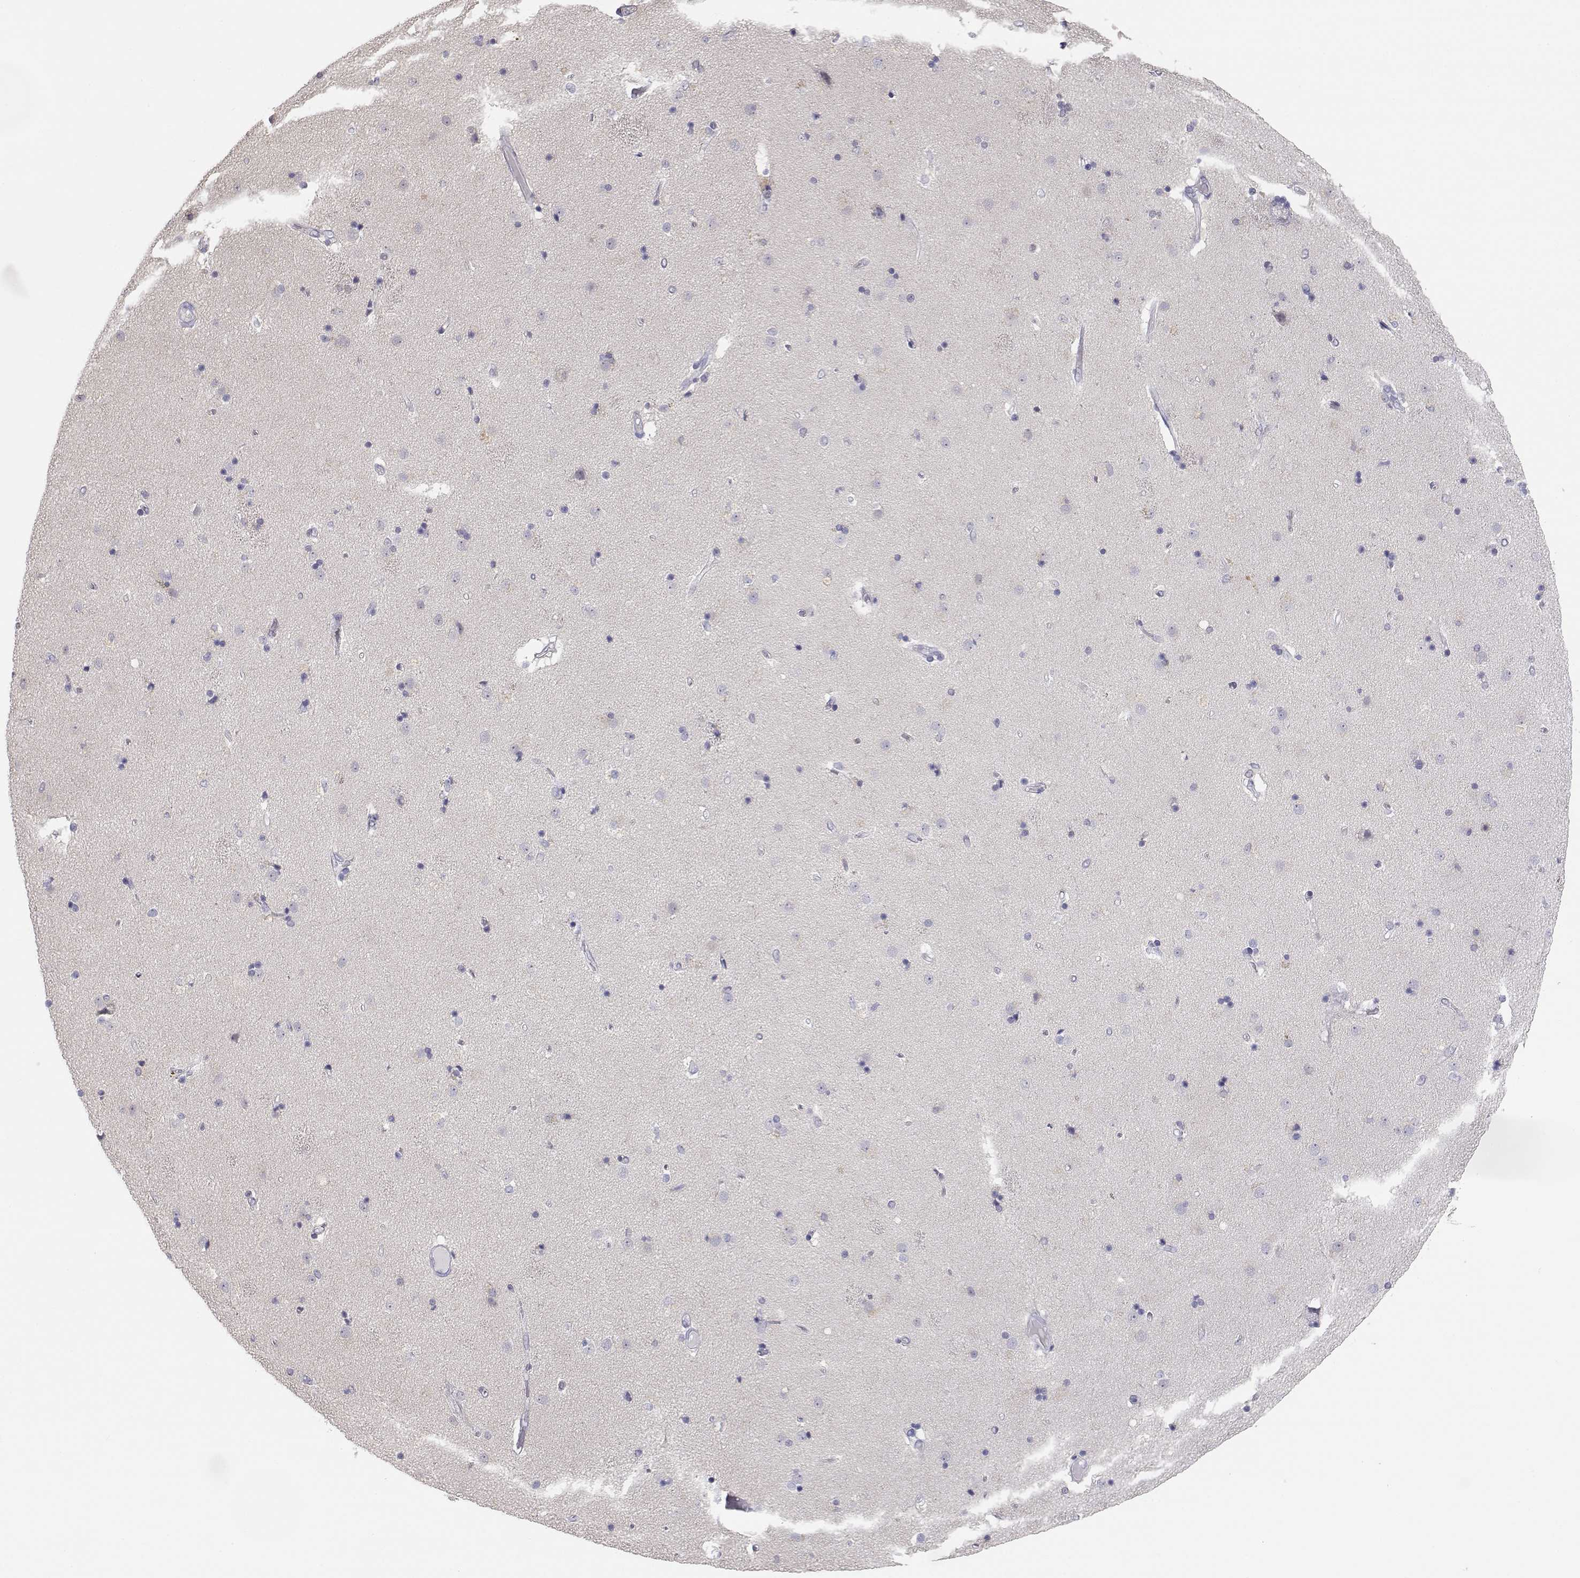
{"staining": {"intensity": "negative", "quantity": "none", "location": "none"}, "tissue": "caudate", "cell_type": "Glial cells", "image_type": "normal", "snomed": [{"axis": "morphology", "description": "Normal tissue, NOS"}, {"axis": "topography", "description": "Lateral ventricle wall"}], "caption": "High magnification brightfield microscopy of normal caudate stained with DAB (3,3'-diaminobenzidine) (brown) and counterstained with hematoxylin (blue): glial cells show no significant staining.", "gene": "ADA", "patient": {"sex": "female", "age": 71}}